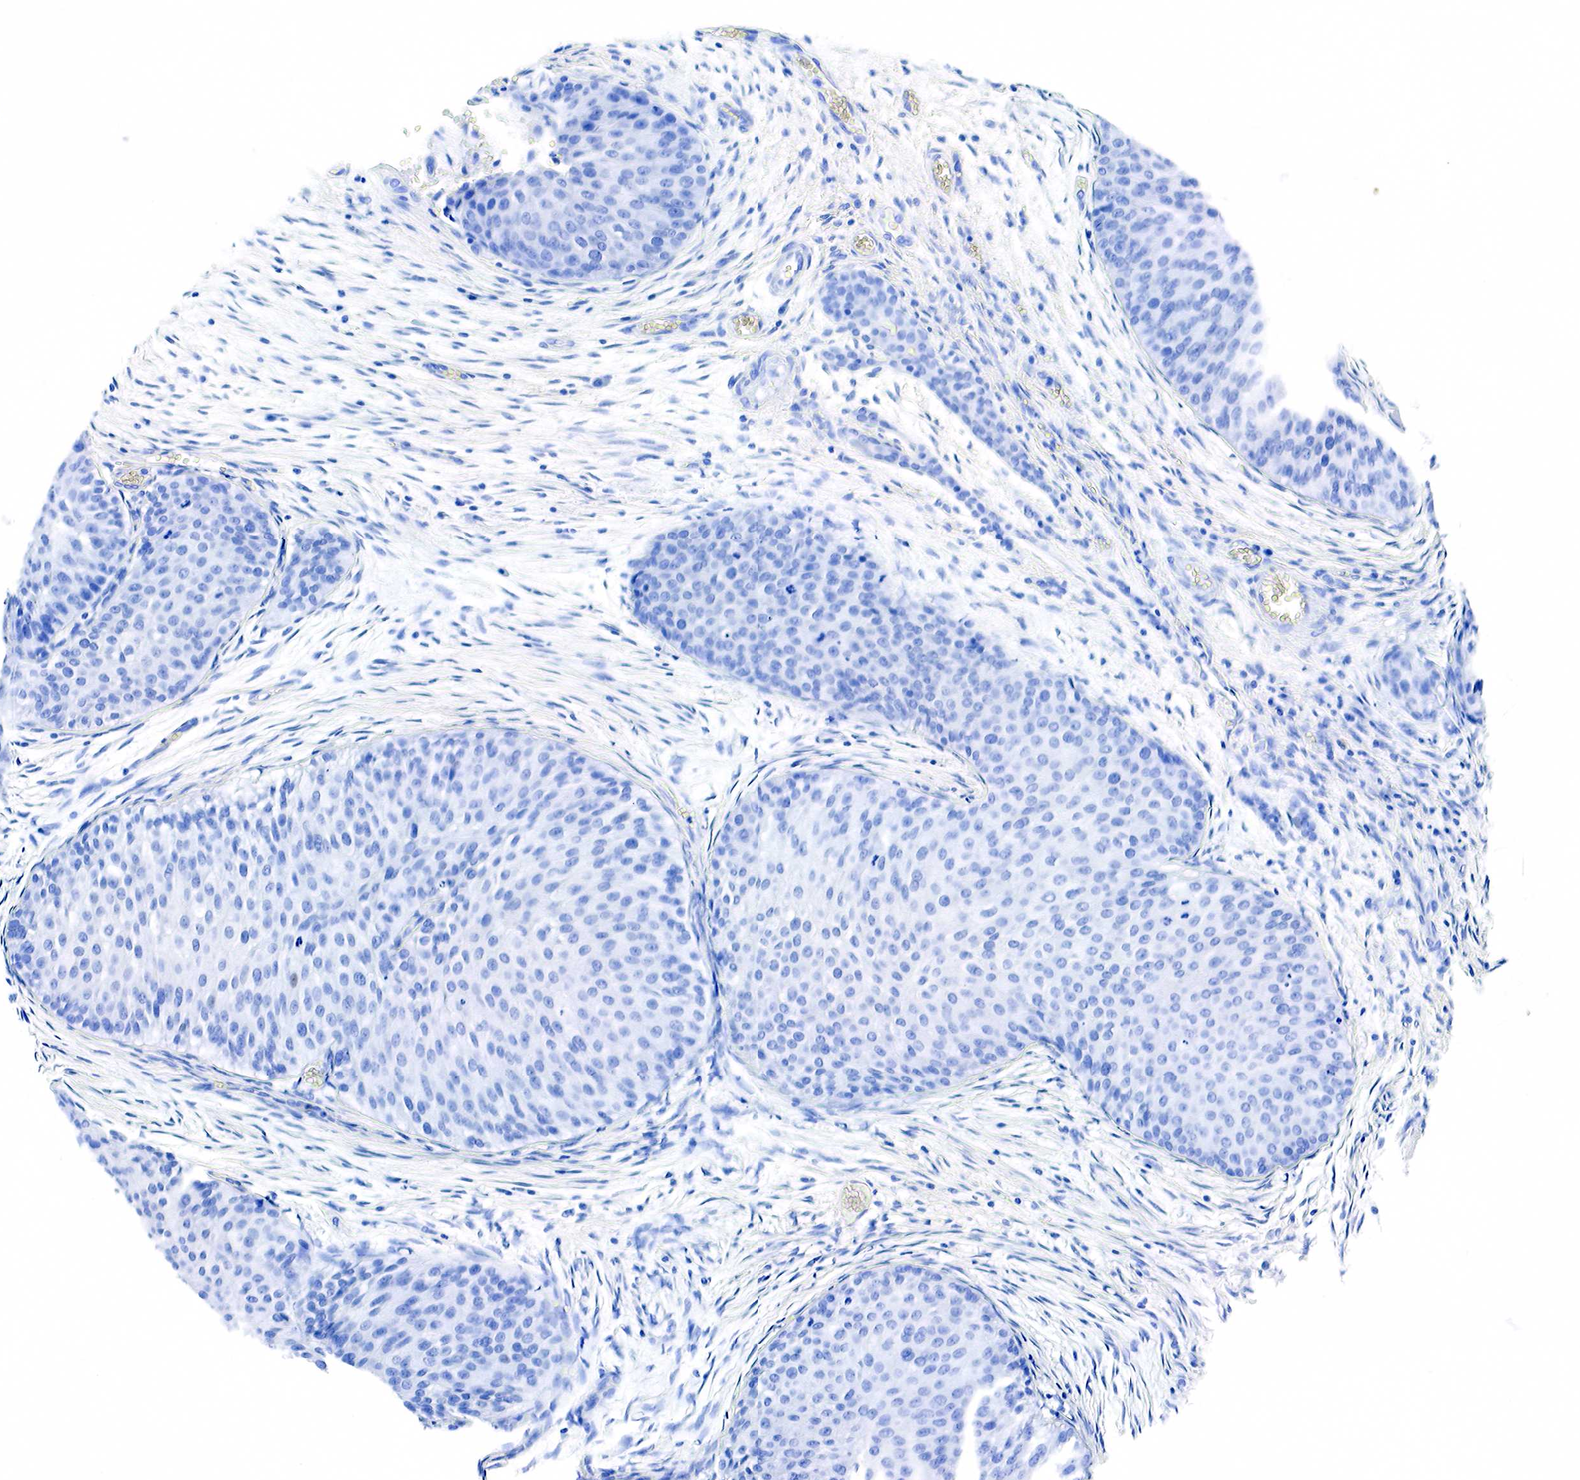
{"staining": {"intensity": "negative", "quantity": "none", "location": "none"}, "tissue": "urothelial cancer", "cell_type": "Tumor cells", "image_type": "cancer", "snomed": [{"axis": "morphology", "description": "Urothelial carcinoma, Low grade"}, {"axis": "topography", "description": "Urinary bladder"}], "caption": "The photomicrograph reveals no significant positivity in tumor cells of urothelial cancer.", "gene": "ACP3", "patient": {"sex": "male", "age": 84}}